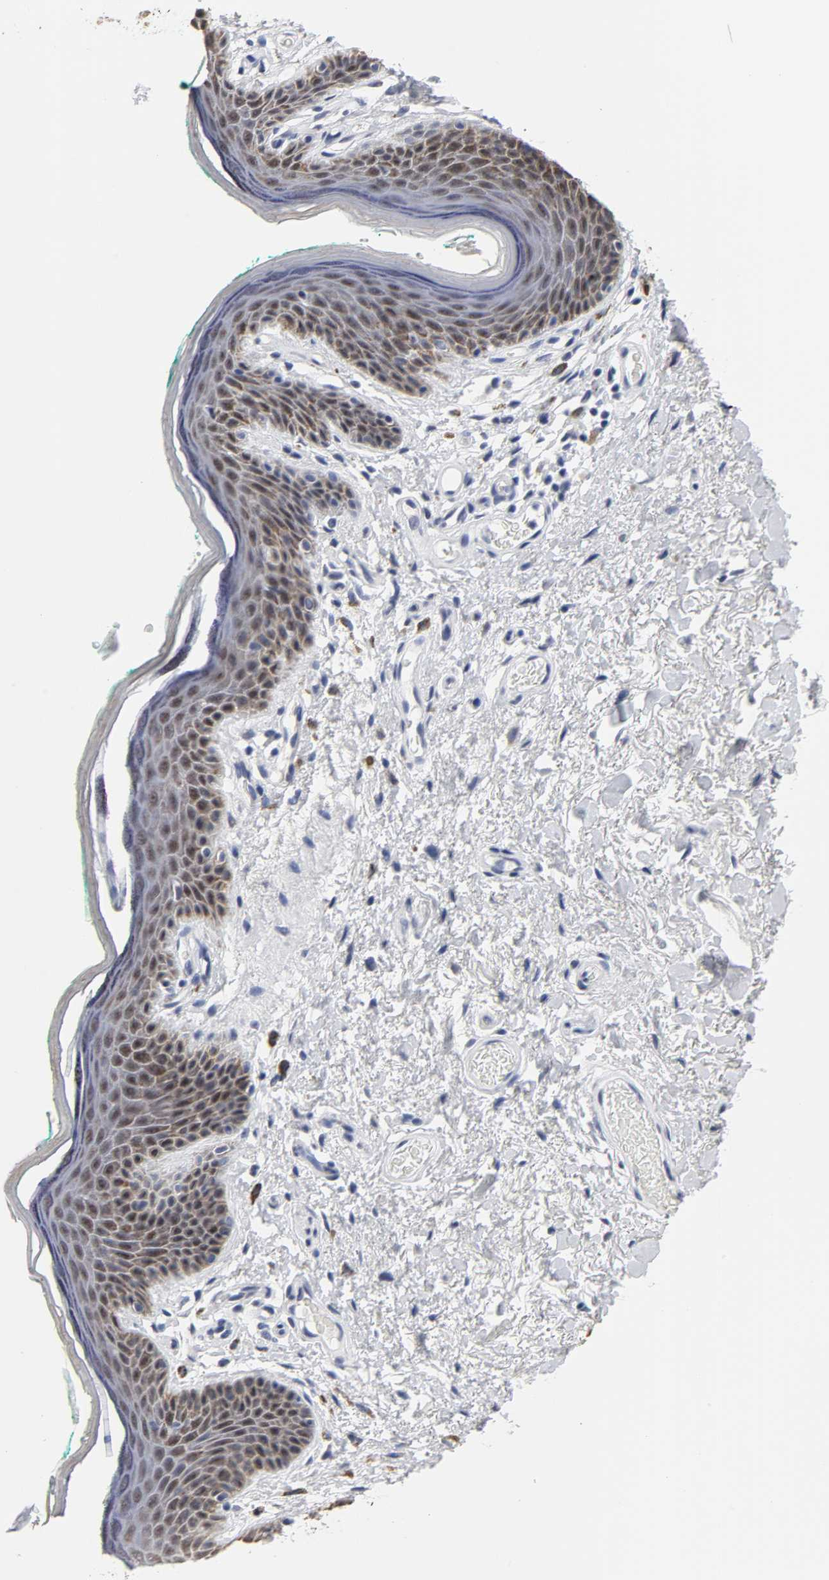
{"staining": {"intensity": "moderate", "quantity": "25%-75%", "location": "cytoplasmic/membranous,nuclear"}, "tissue": "skin", "cell_type": "Epidermal cells", "image_type": "normal", "snomed": [{"axis": "morphology", "description": "Normal tissue, NOS"}, {"axis": "topography", "description": "Anal"}], "caption": "The micrograph demonstrates immunohistochemical staining of unremarkable skin. There is moderate cytoplasmic/membranous,nuclear expression is appreciated in approximately 25%-75% of epidermal cells. (Brightfield microscopy of DAB IHC at high magnification).", "gene": "GRHL2", "patient": {"sex": "male", "age": 74}}